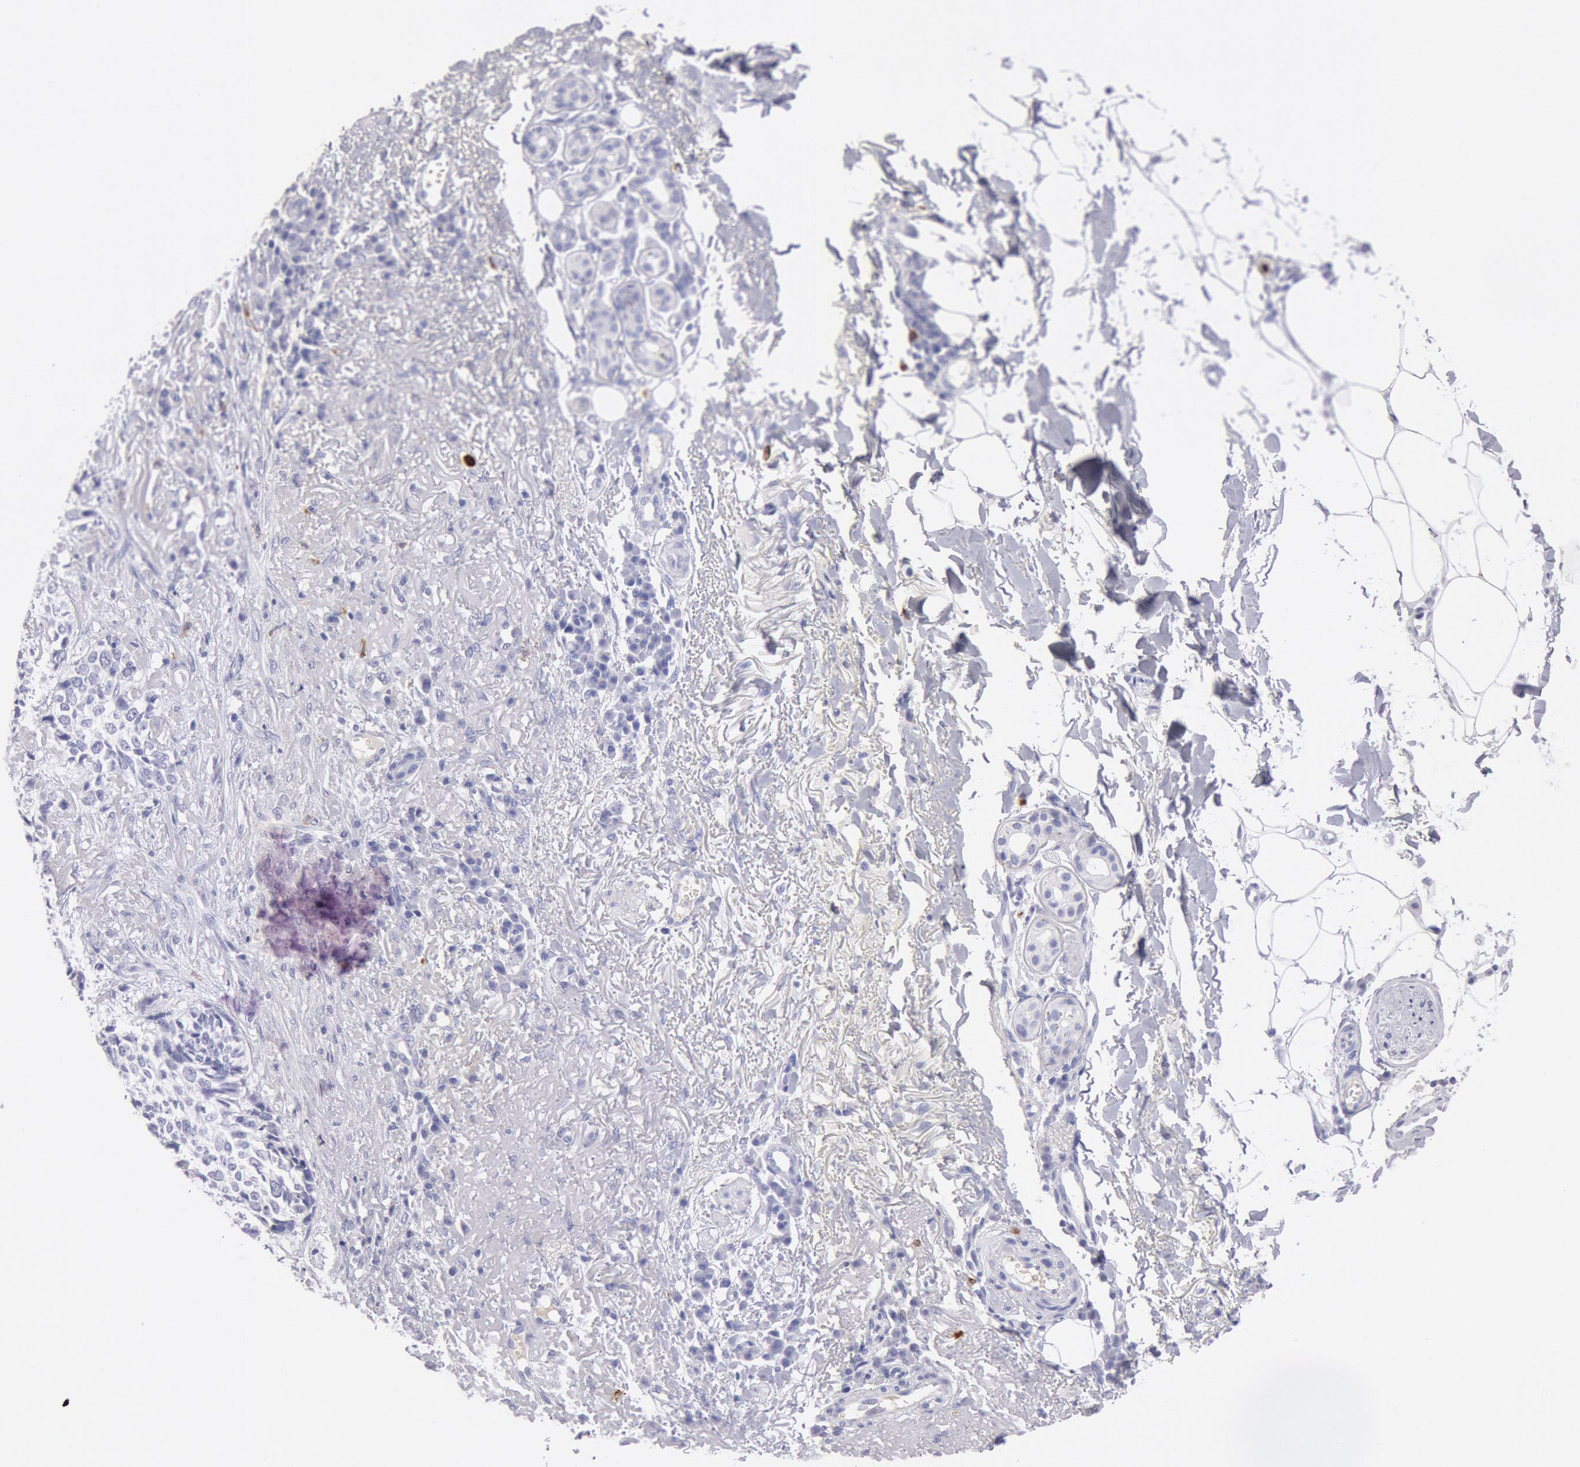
{"staining": {"intensity": "negative", "quantity": "none", "location": "none"}, "tissue": "skin cancer", "cell_type": "Tumor cells", "image_type": "cancer", "snomed": [{"axis": "morphology", "description": "Basal cell carcinoma"}, {"axis": "topography", "description": "Skin"}], "caption": "High power microscopy photomicrograph of an IHC histopathology image of basal cell carcinoma (skin), revealing no significant expression in tumor cells.", "gene": "FCN1", "patient": {"sex": "female", "age": 89}}